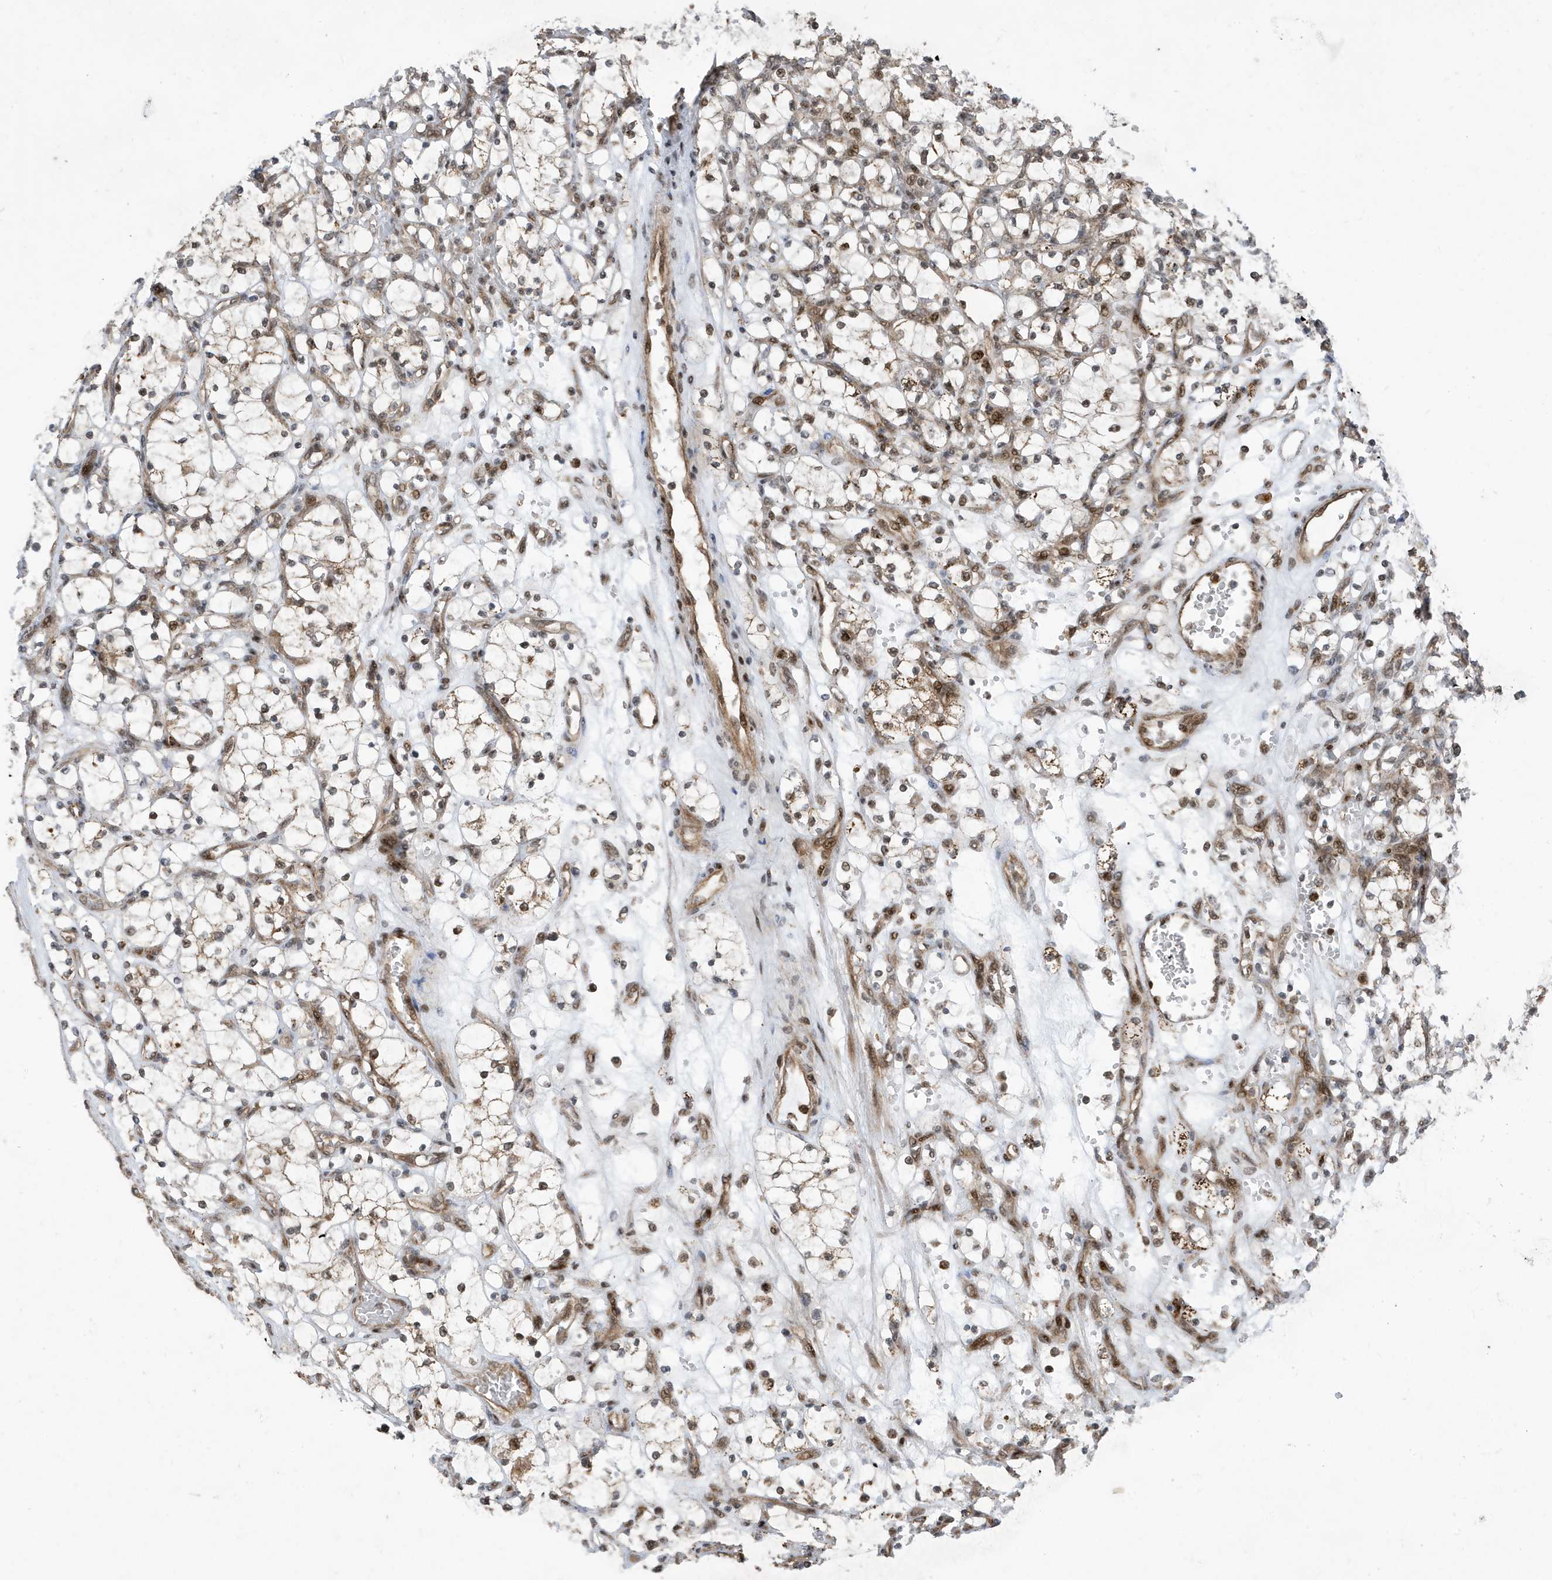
{"staining": {"intensity": "moderate", "quantity": "<25%", "location": "nuclear"}, "tissue": "renal cancer", "cell_type": "Tumor cells", "image_type": "cancer", "snomed": [{"axis": "morphology", "description": "Adenocarcinoma, NOS"}, {"axis": "topography", "description": "Kidney"}], "caption": "Renal adenocarcinoma stained with DAB (3,3'-diaminobenzidine) immunohistochemistry (IHC) displays low levels of moderate nuclear positivity in about <25% of tumor cells. Nuclei are stained in blue.", "gene": "FAM9B", "patient": {"sex": "female", "age": 69}}